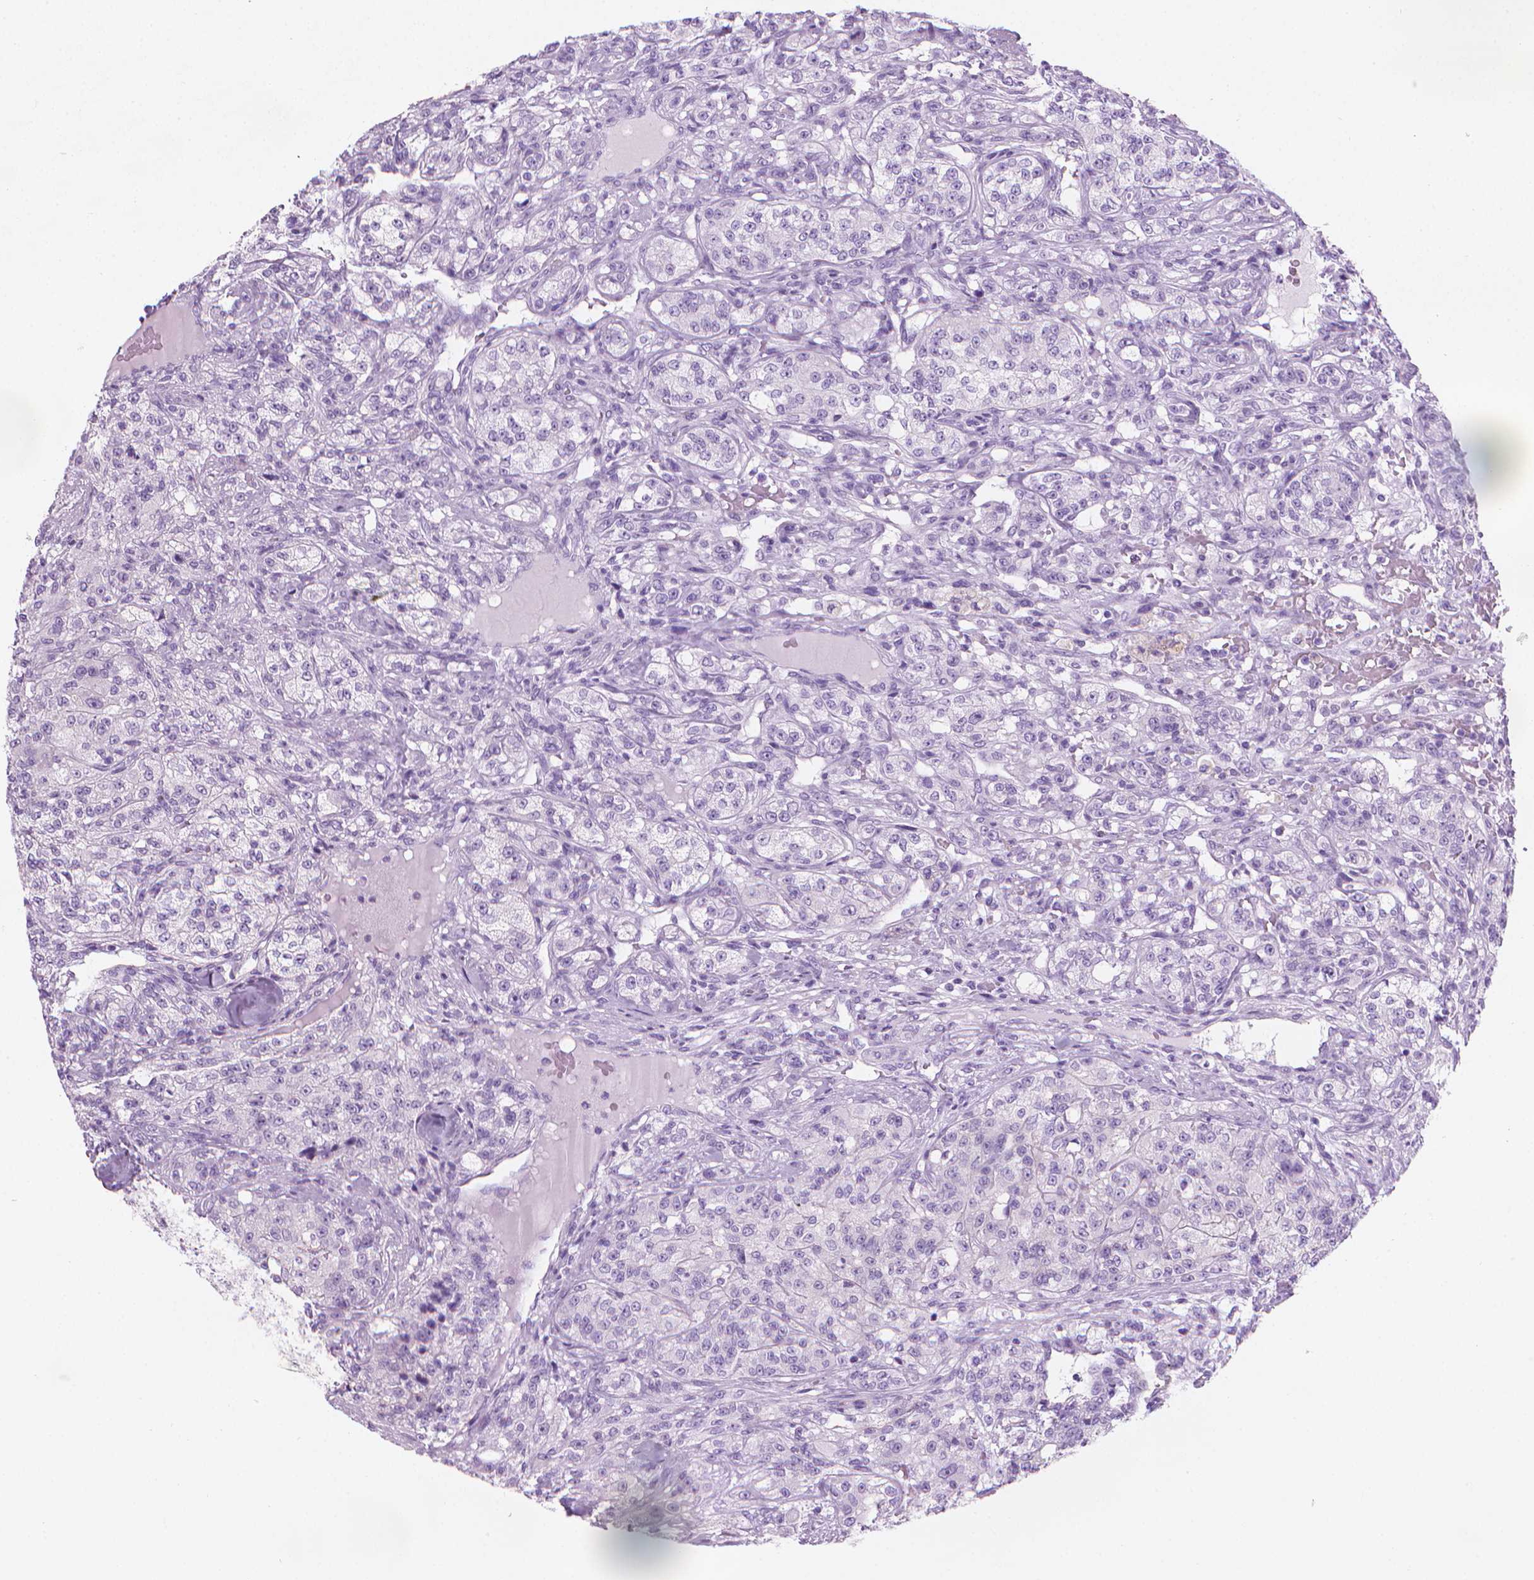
{"staining": {"intensity": "negative", "quantity": "none", "location": "none"}, "tissue": "renal cancer", "cell_type": "Tumor cells", "image_type": "cancer", "snomed": [{"axis": "morphology", "description": "Adenocarcinoma, NOS"}, {"axis": "topography", "description": "Kidney"}], "caption": "This is a histopathology image of immunohistochemistry (IHC) staining of adenocarcinoma (renal), which shows no expression in tumor cells.", "gene": "TTC29", "patient": {"sex": "female", "age": 63}}